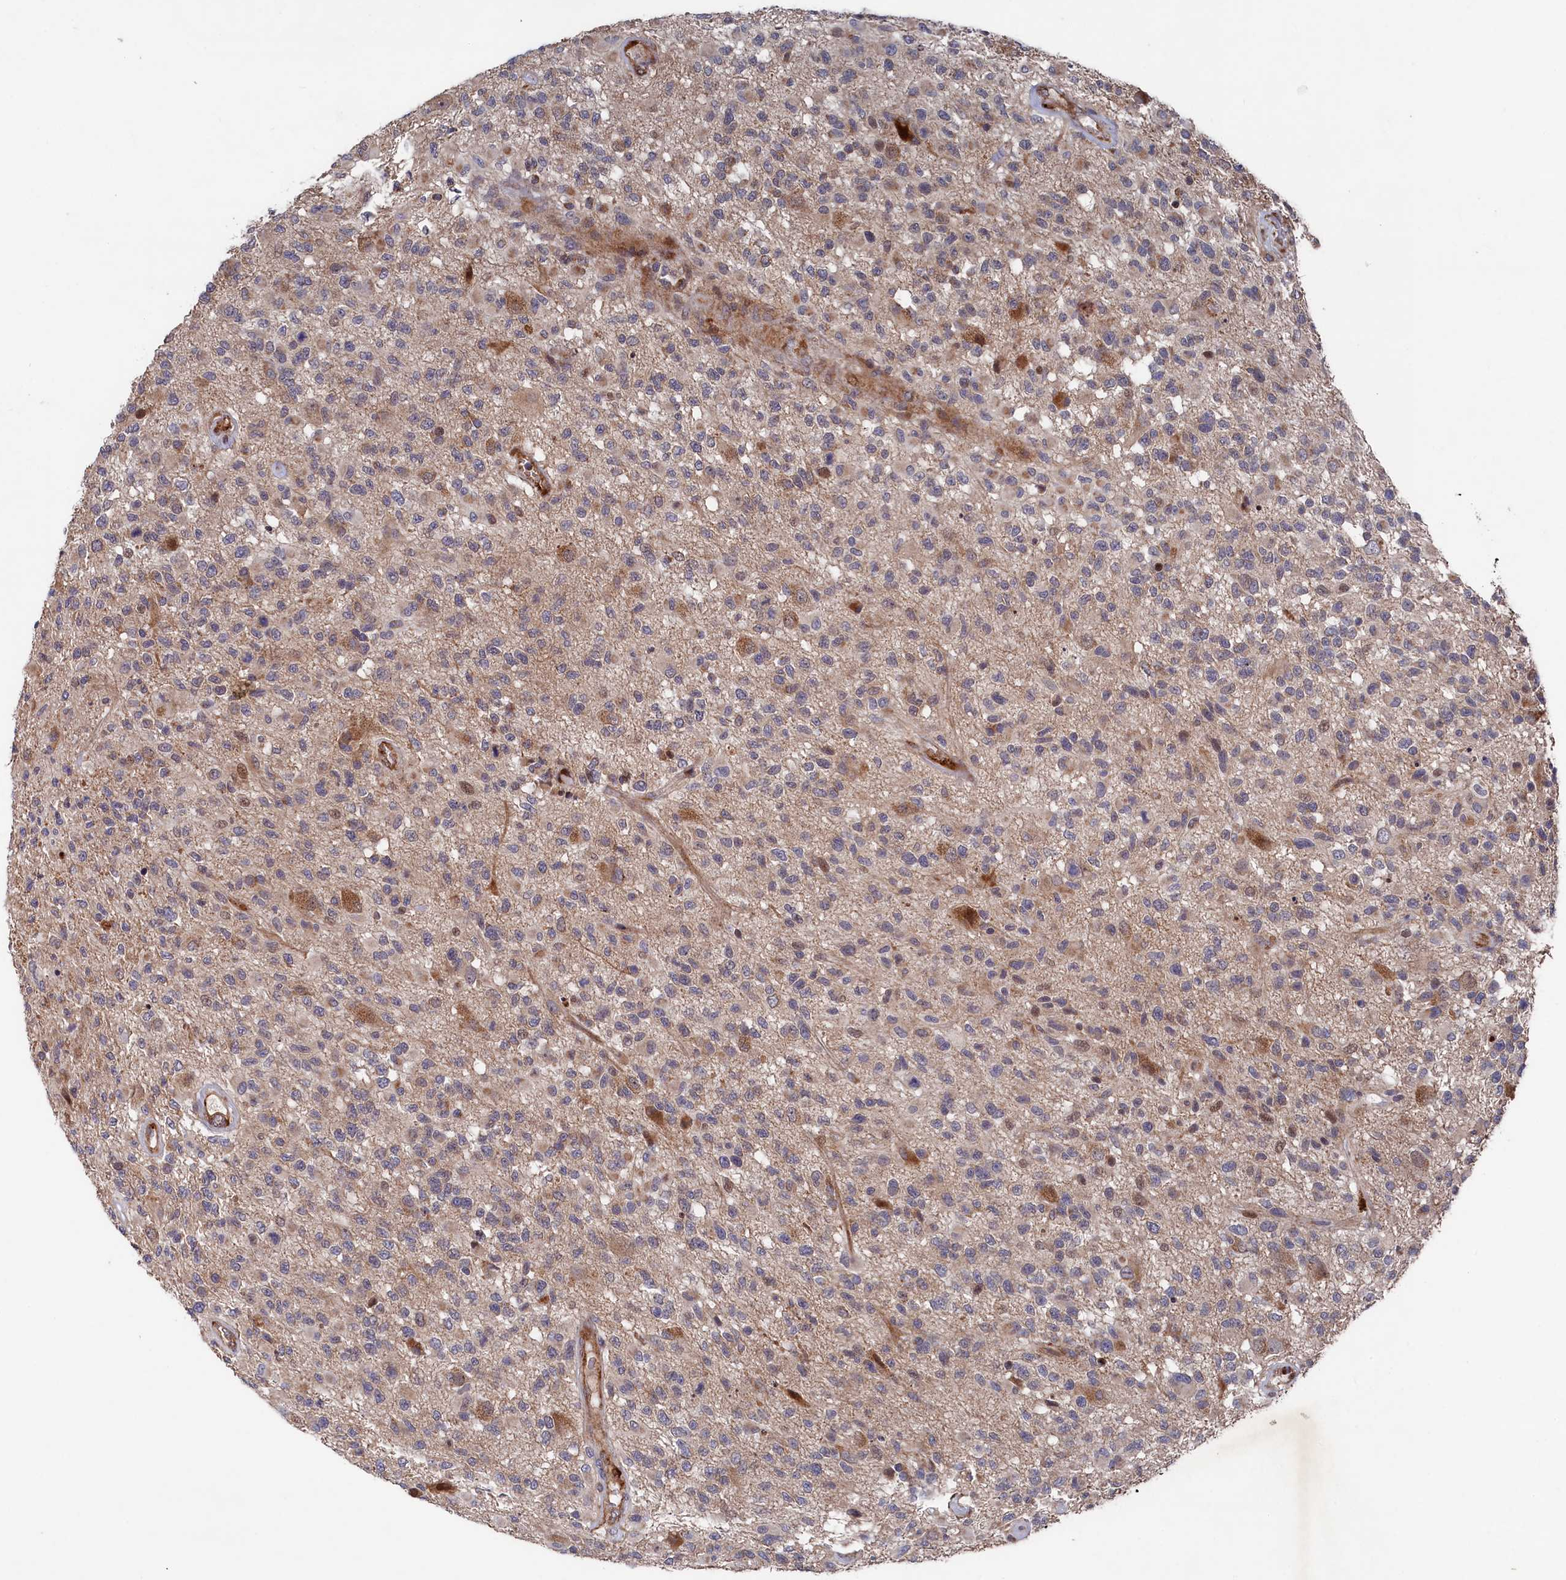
{"staining": {"intensity": "moderate", "quantity": "<25%", "location": "cytoplasmic/membranous"}, "tissue": "glioma", "cell_type": "Tumor cells", "image_type": "cancer", "snomed": [{"axis": "morphology", "description": "Glioma, malignant, High grade"}, {"axis": "morphology", "description": "Glioblastoma, NOS"}, {"axis": "topography", "description": "Brain"}], "caption": "Approximately <25% of tumor cells in malignant high-grade glioma display moderate cytoplasmic/membranous protein staining as visualized by brown immunohistochemical staining.", "gene": "SUPV3L1", "patient": {"sex": "male", "age": 60}}